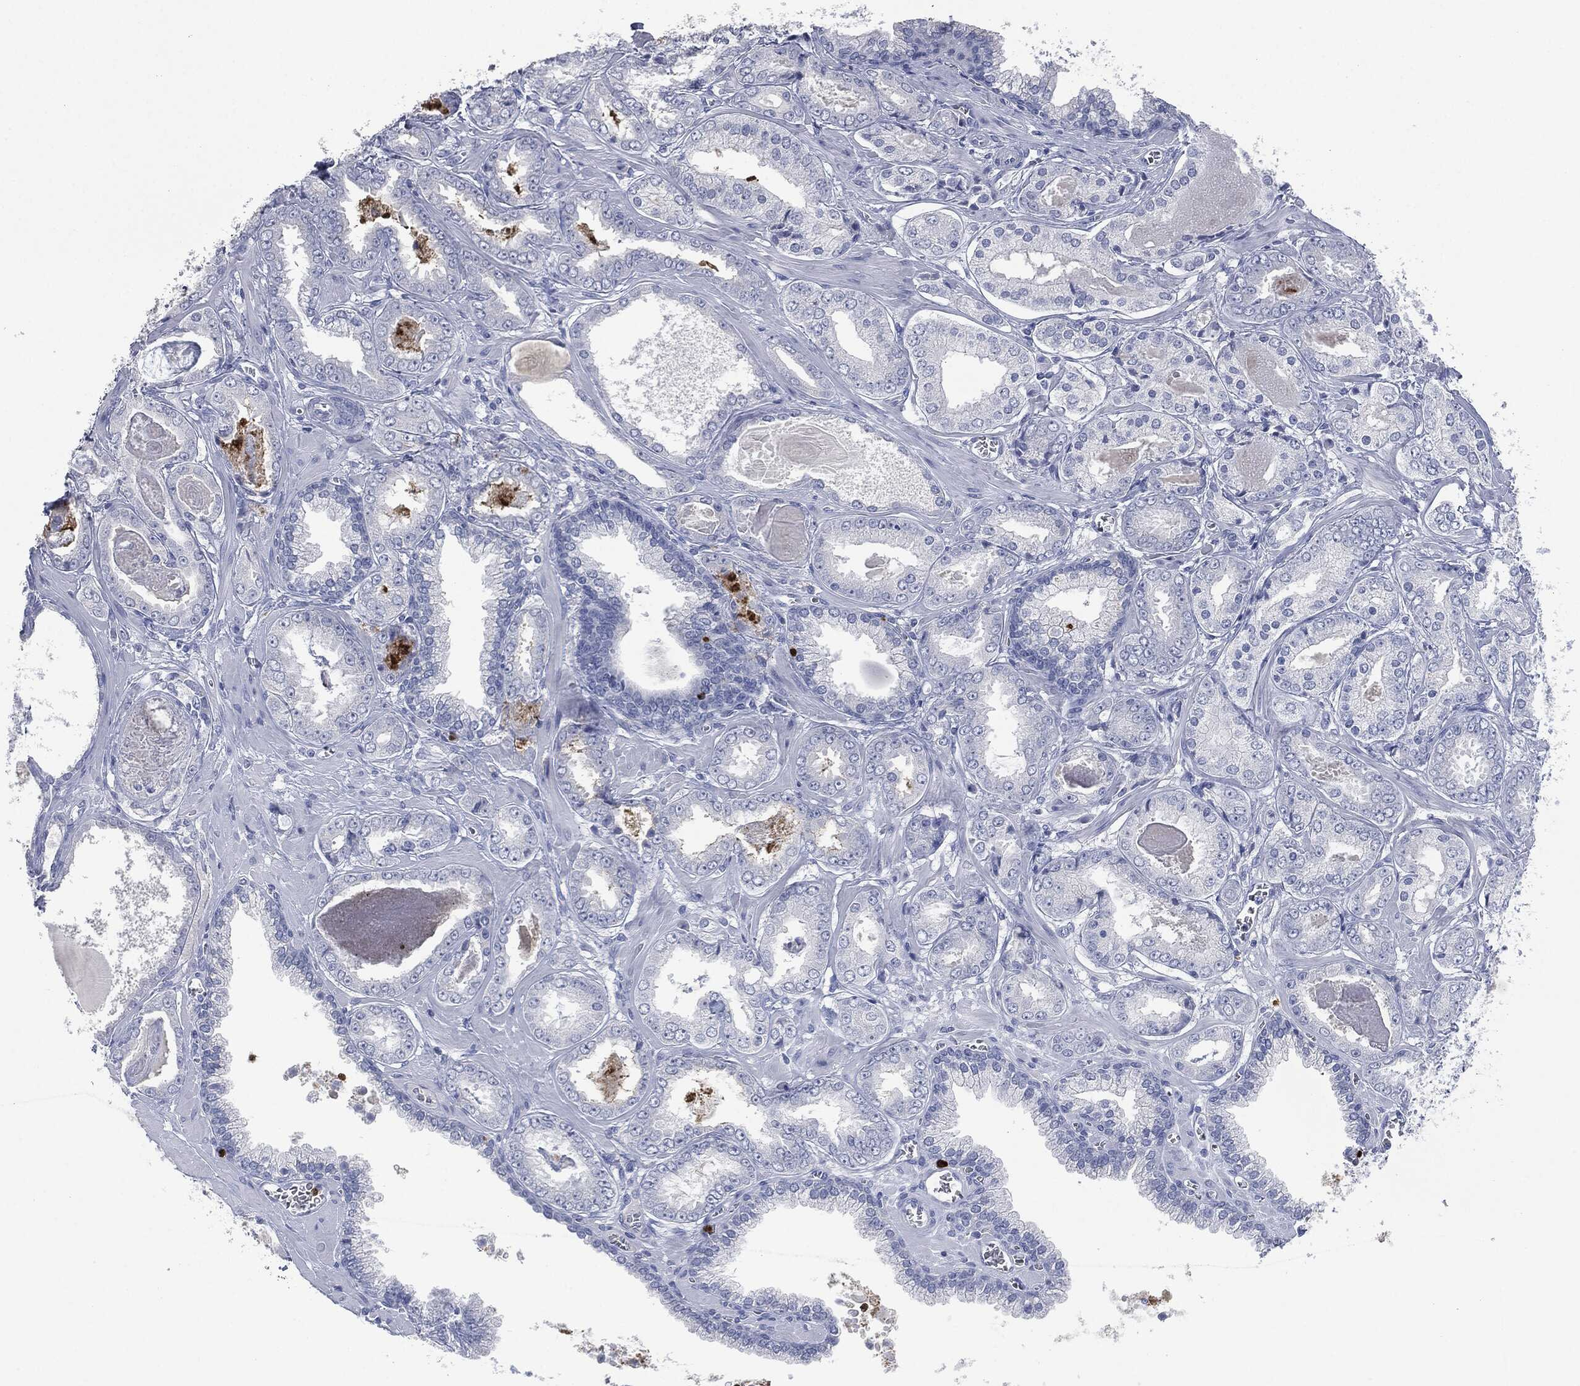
{"staining": {"intensity": "negative", "quantity": "none", "location": "none"}, "tissue": "prostate cancer", "cell_type": "Tumor cells", "image_type": "cancer", "snomed": [{"axis": "morphology", "description": "Adenocarcinoma, NOS"}, {"axis": "topography", "description": "Prostate"}], "caption": "The image shows no significant positivity in tumor cells of adenocarcinoma (prostate). (DAB immunohistochemistry, high magnification).", "gene": "CEACAM8", "patient": {"sex": "male", "age": 56}}